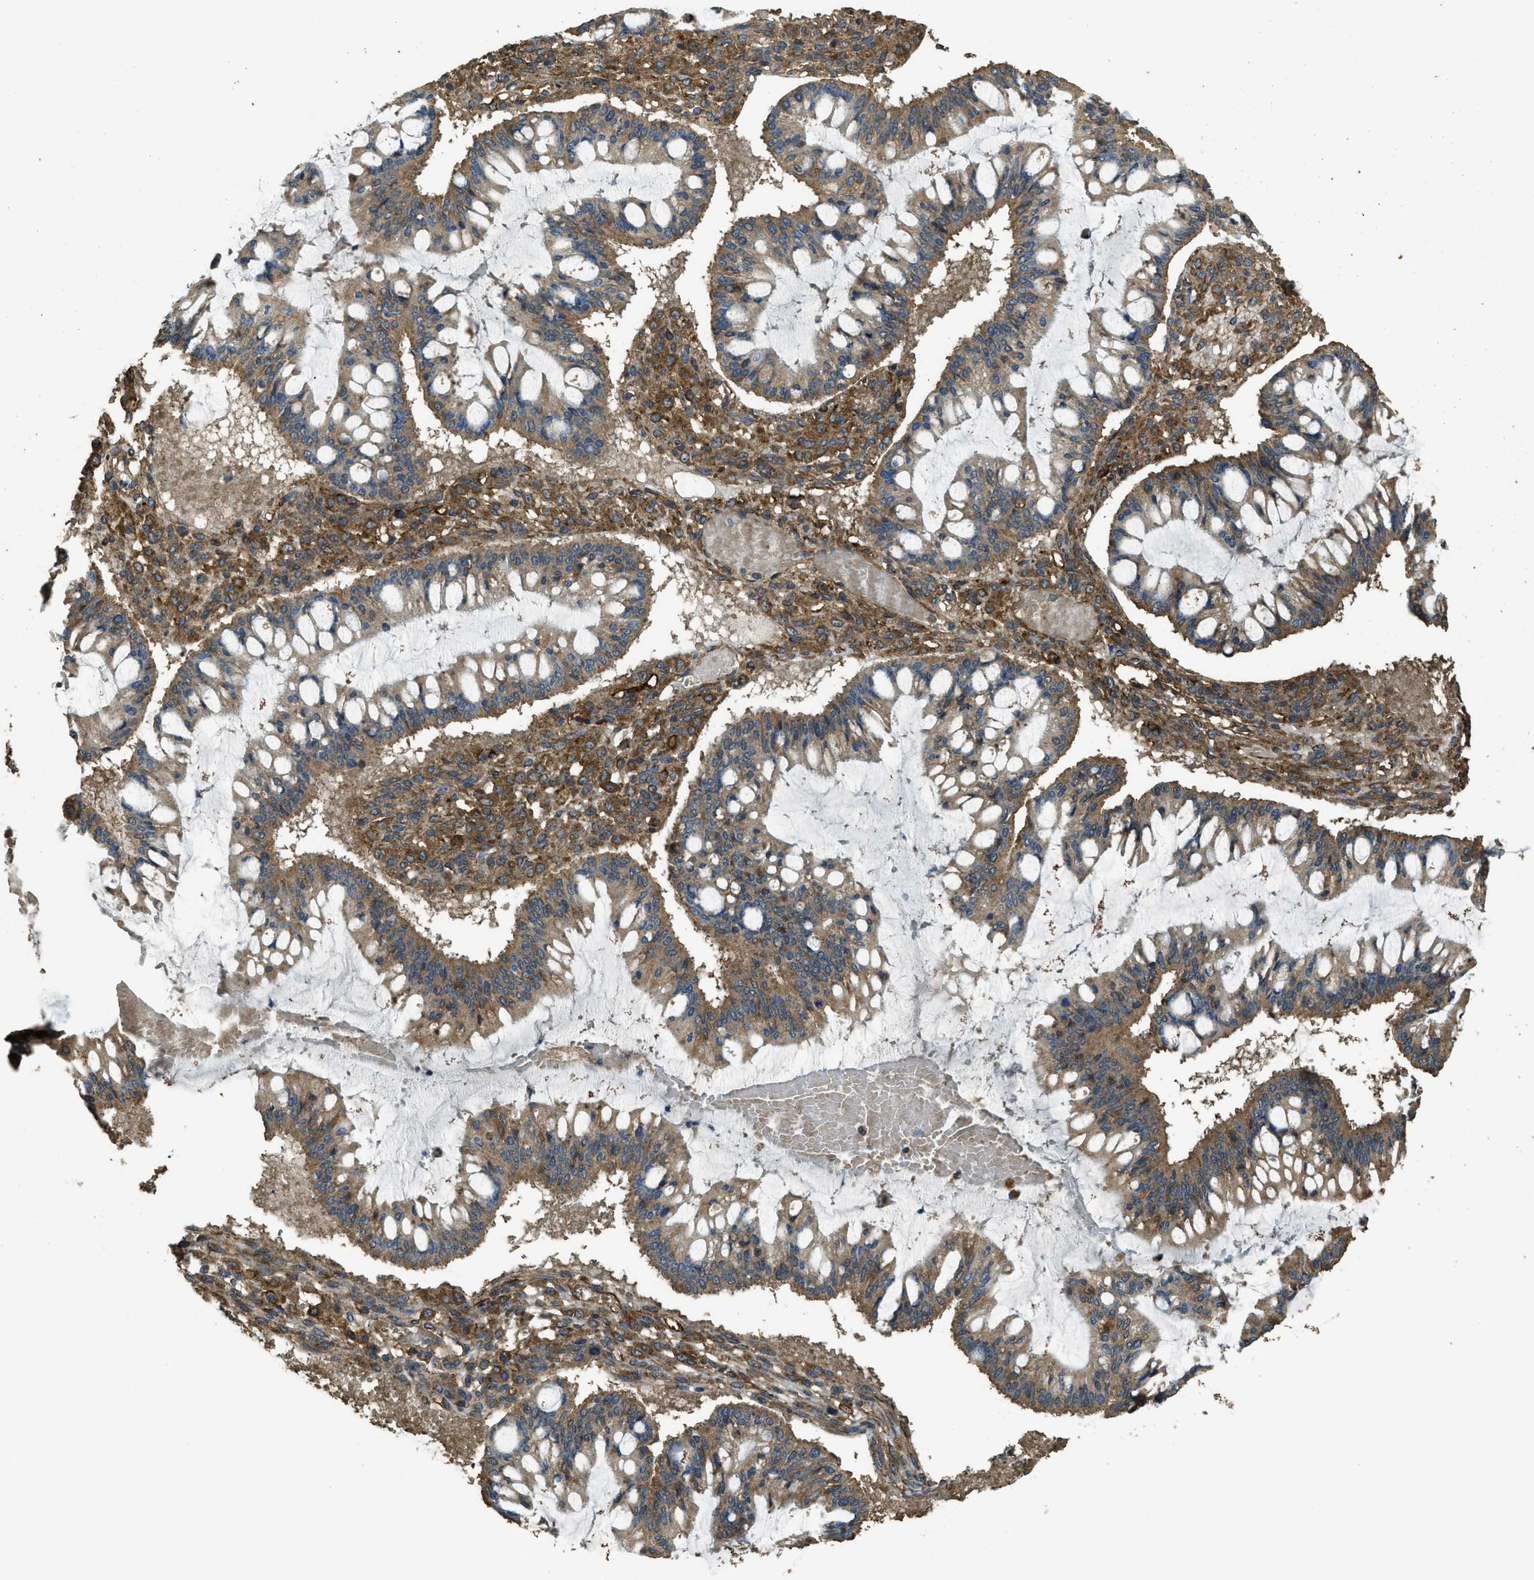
{"staining": {"intensity": "moderate", "quantity": ">75%", "location": "cytoplasmic/membranous"}, "tissue": "ovarian cancer", "cell_type": "Tumor cells", "image_type": "cancer", "snomed": [{"axis": "morphology", "description": "Cystadenocarcinoma, mucinous, NOS"}, {"axis": "topography", "description": "Ovary"}], "caption": "A medium amount of moderate cytoplasmic/membranous staining is present in about >75% of tumor cells in ovarian mucinous cystadenocarcinoma tissue. The protein of interest is shown in brown color, while the nuclei are stained blue.", "gene": "CD276", "patient": {"sex": "female", "age": 73}}